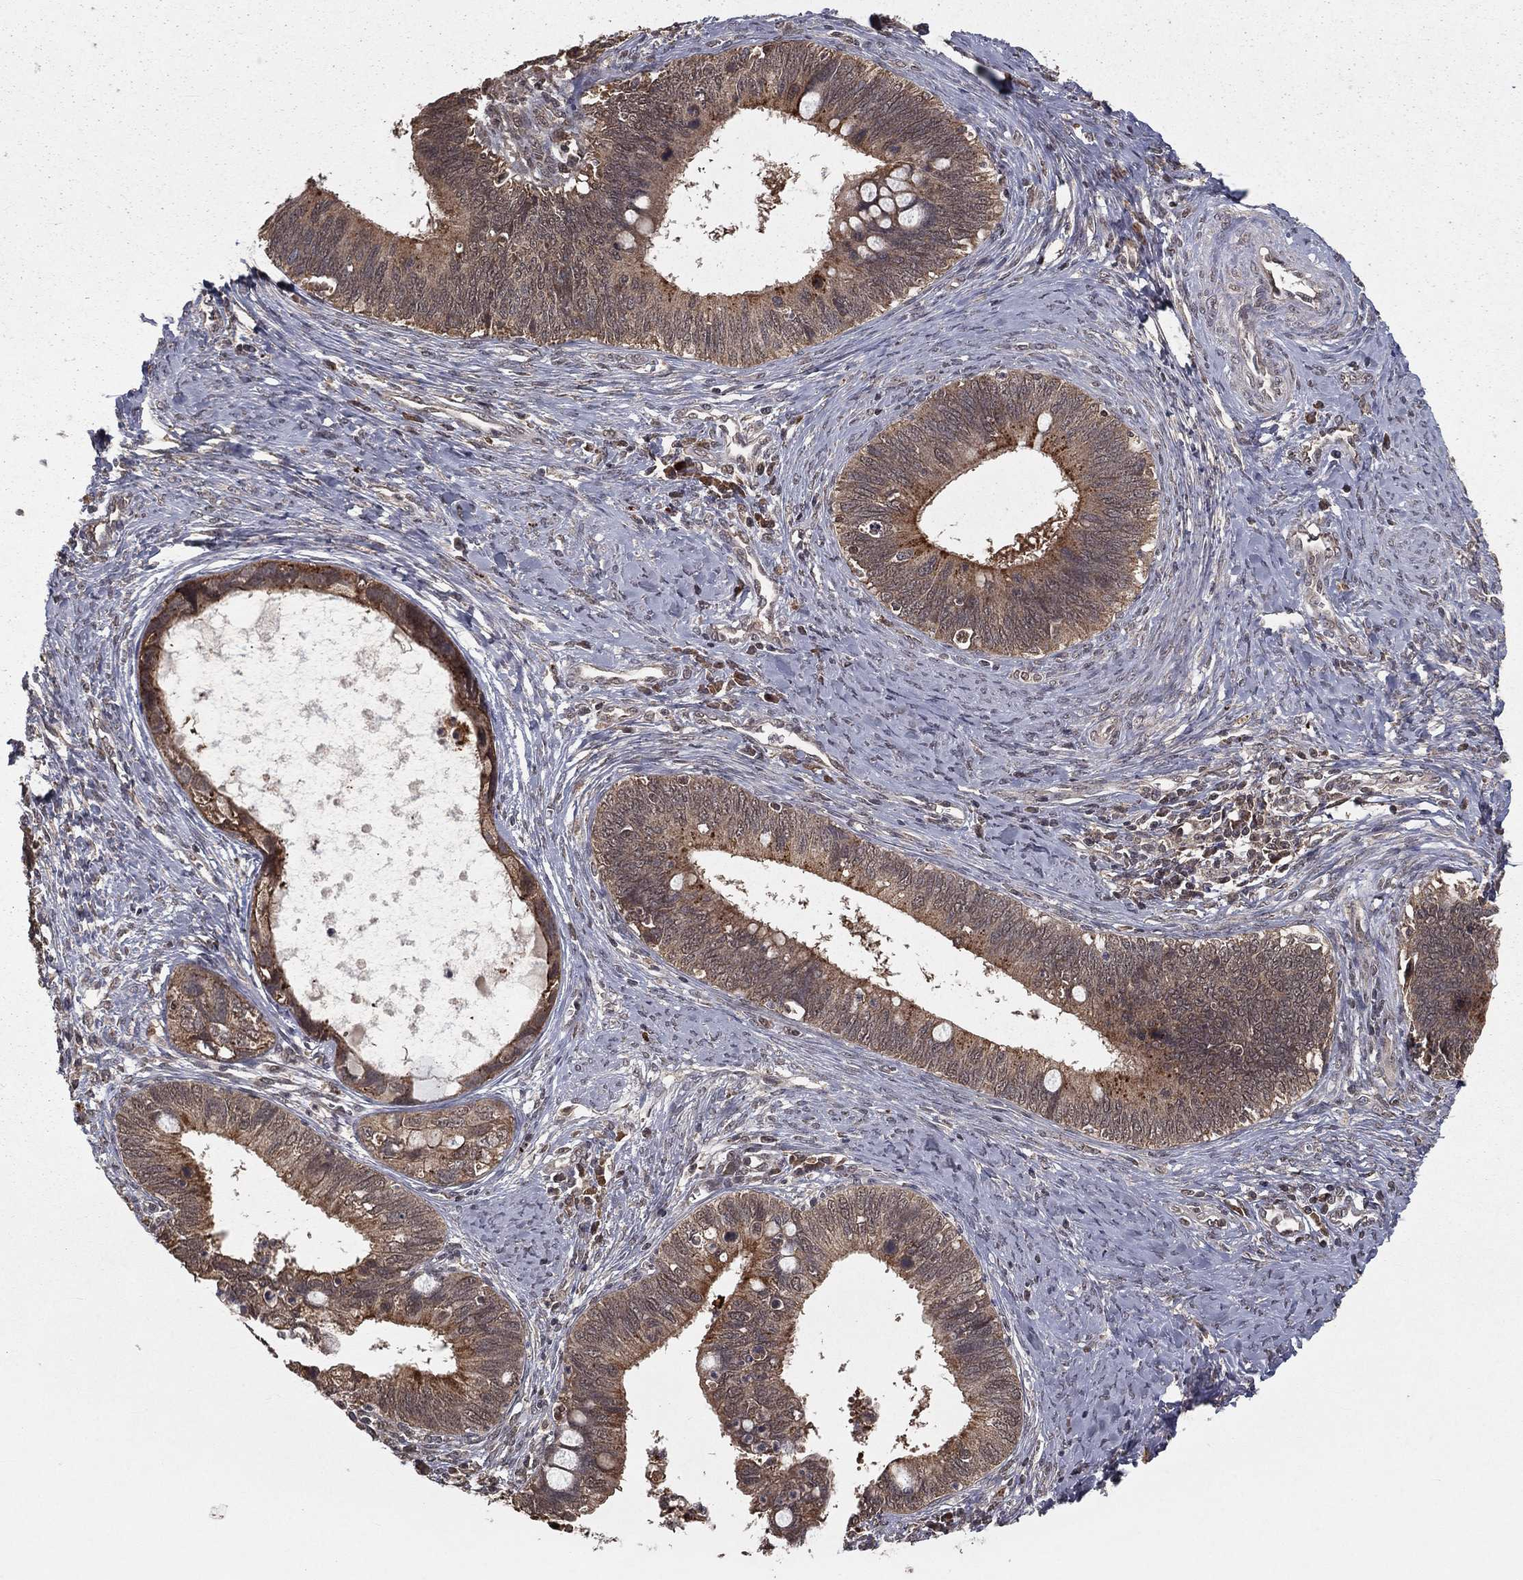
{"staining": {"intensity": "weak", "quantity": "25%-75%", "location": "cytoplasmic/membranous"}, "tissue": "cervical cancer", "cell_type": "Tumor cells", "image_type": "cancer", "snomed": [{"axis": "morphology", "description": "Adenocarcinoma, NOS"}, {"axis": "topography", "description": "Cervix"}], "caption": "An immunohistochemistry (IHC) histopathology image of tumor tissue is shown. Protein staining in brown shows weak cytoplasmic/membranous positivity in adenocarcinoma (cervical) within tumor cells.", "gene": "ZDHHC15", "patient": {"sex": "female", "age": 42}}